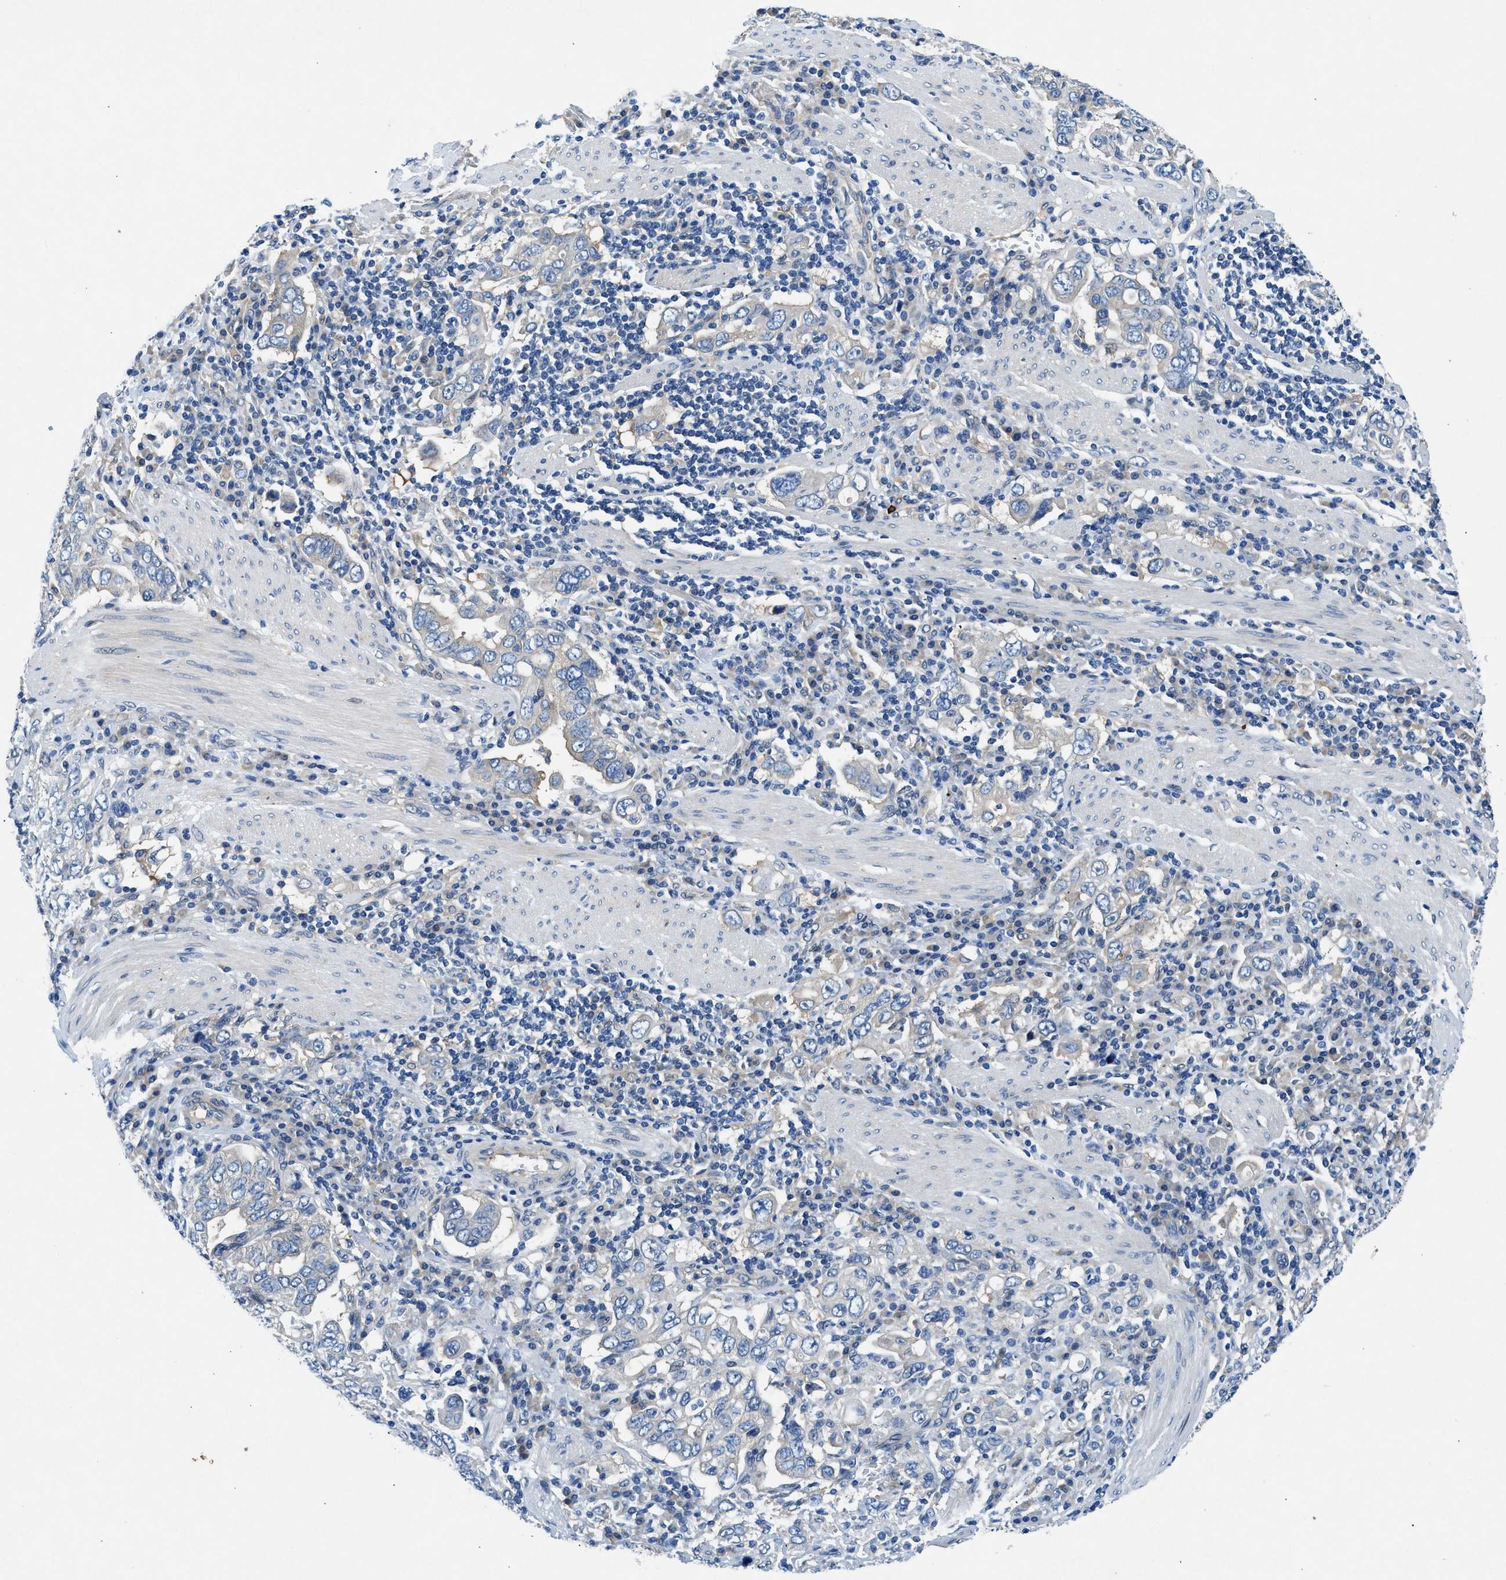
{"staining": {"intensity": "negative", "quantity": "none", "location": "none"}, "tissue": "stomach cancer", "cell_type": "Tumor cells", "image_type": "cancer", "snomed": [{"axis": "morphology", "description": "Adenocarcinoma, NOS"}, {"axis": "topography", "description": "Stomach, upper"}], "caption": "IHC of stomach adenocarcinoma shows no expression in tumor cells.", "gene": "COPS2", "patient": {"sex": "male", "age": 62}}